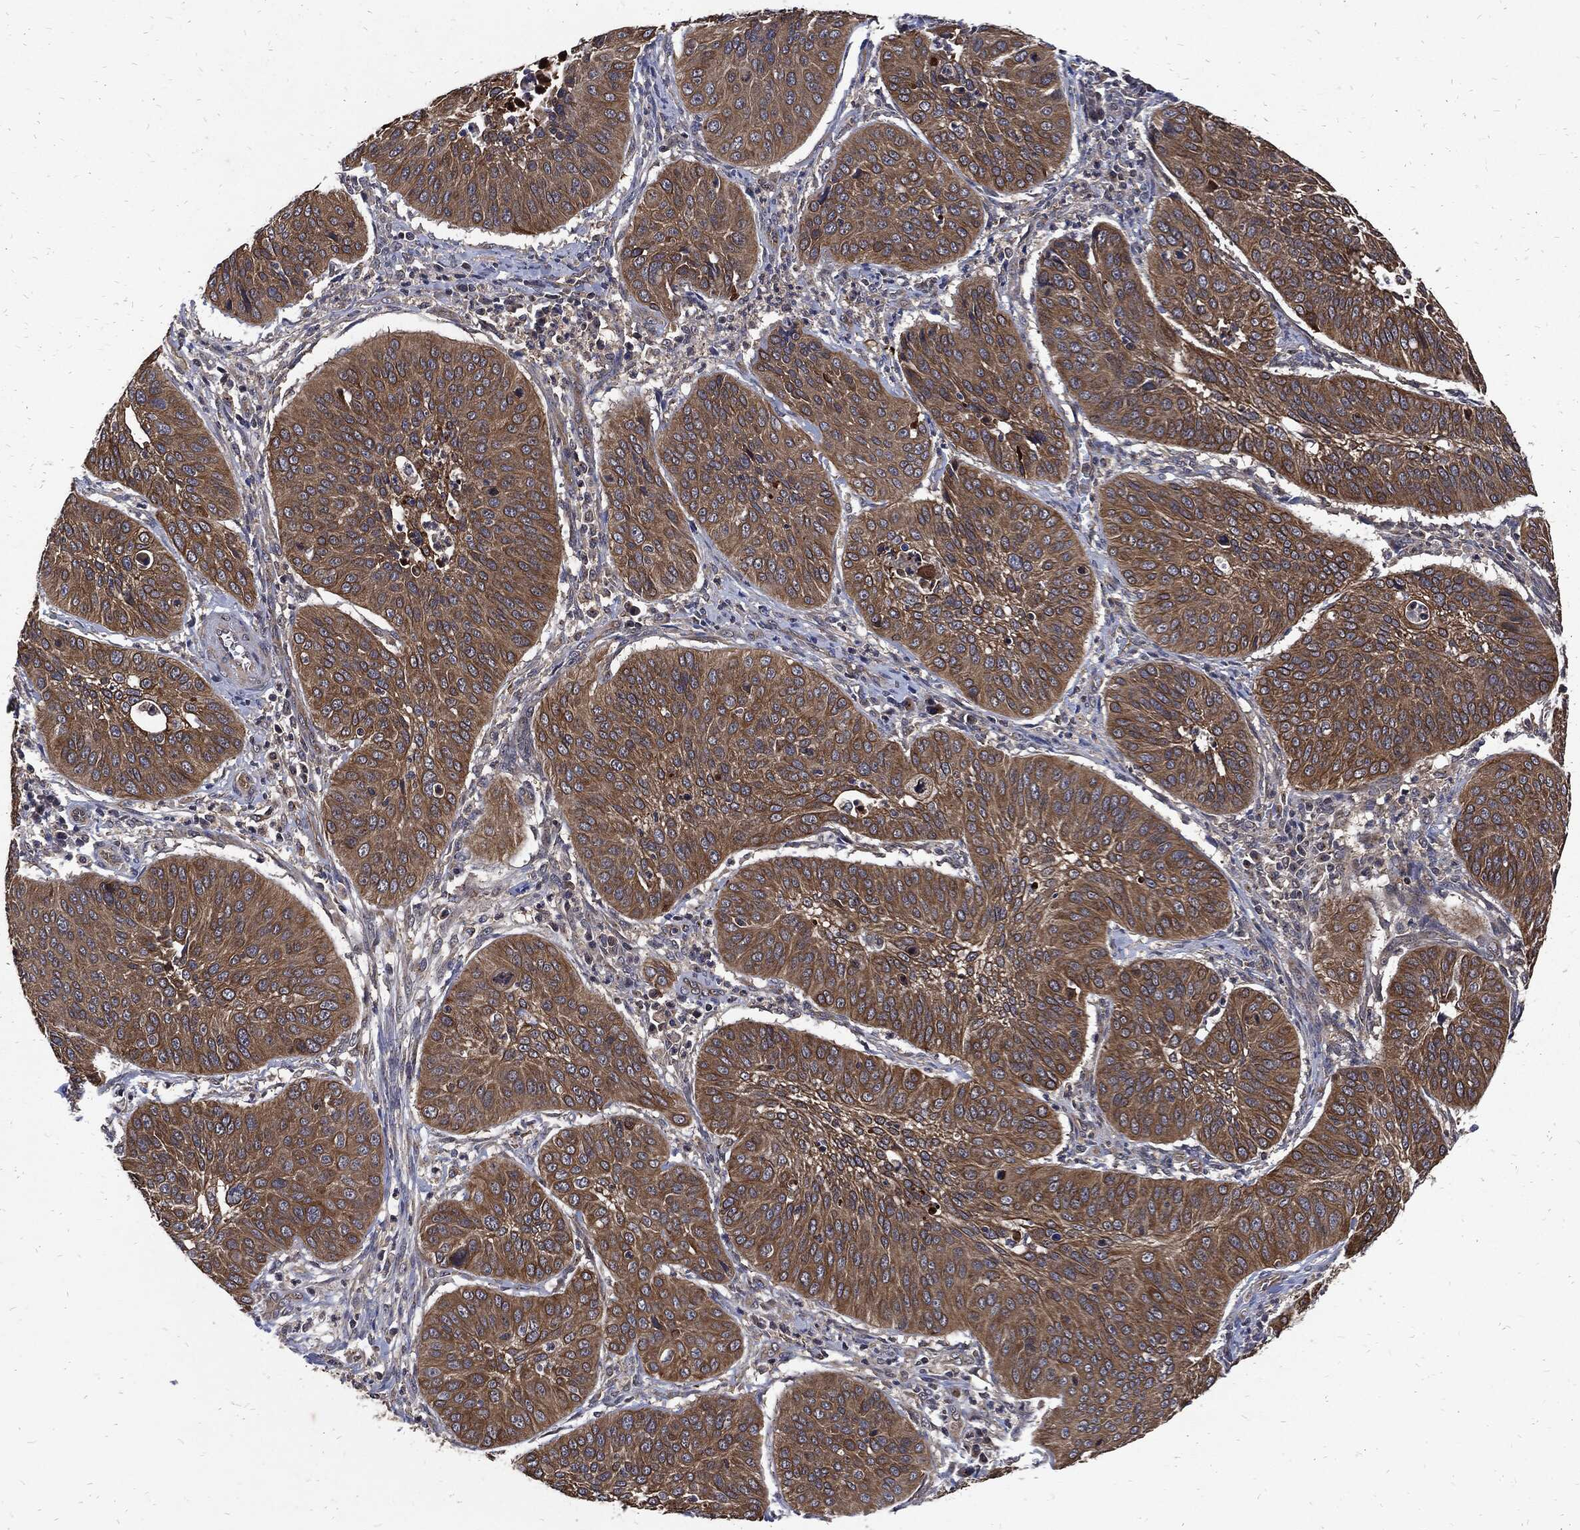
{"staining": {"intensity": "moderate", "quantity": ">75%", "location": "cytoplasmic/membranous"}, "tissue": "cervical cancer", "cell_type": "Tumor cells", "image_type": "cancer", "snomed": [{"axis": "morphology", "description": "Normal tissue, NOS"}, {"axis": "morphology", "description": "Squamous cell carcinoma, NOS"}, {"axis": "topography", "description": "Cervix"}], "caption": "There is medium levels of moderate cytoplasmic/membranous expression in tumor cells of squamous cell carcinoma (cervical), as demonstrated by immunohistochemical staining (brown color).", "gene": "DCTN1", "patient": {"sex": "female", "age": 39}}